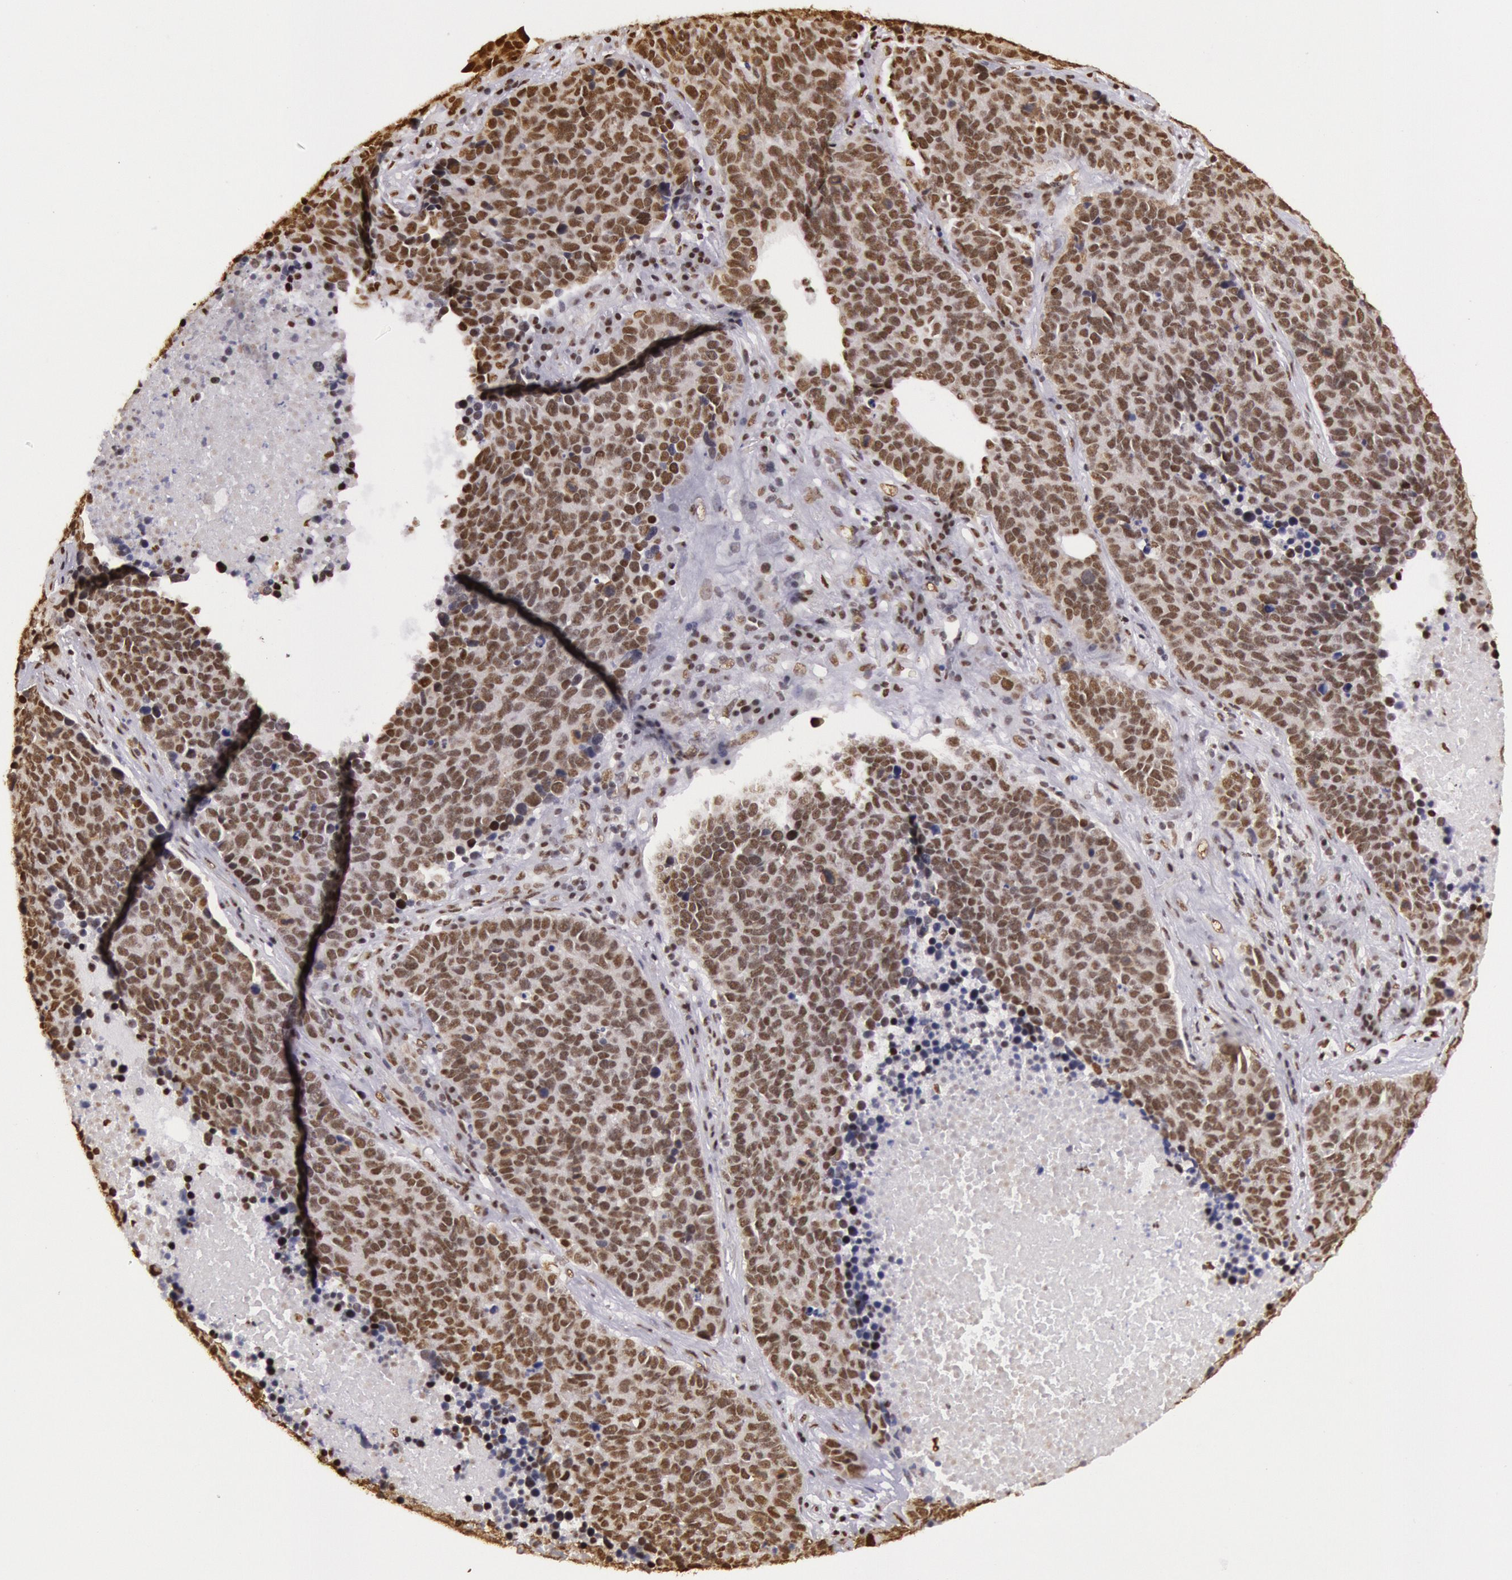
{"staining": {"intensity": "moderate", "quantity": ">75%", "location": "nuclear"}, "tissue": "lung cancer", "cell_type": "Tumor cells", "image_type": "cancer", "snomed": [{"axis": "morphology", "description": "Neoplasm, malignant, NOS"}, {"axis": "topography", "description": "Lung"}], "caption": "Human lung cancer stained with a protein marker shows moderate staining in tumor cells.", "gene": "HNRNPH2", "patient": {"sex": "female", "age": 75}}